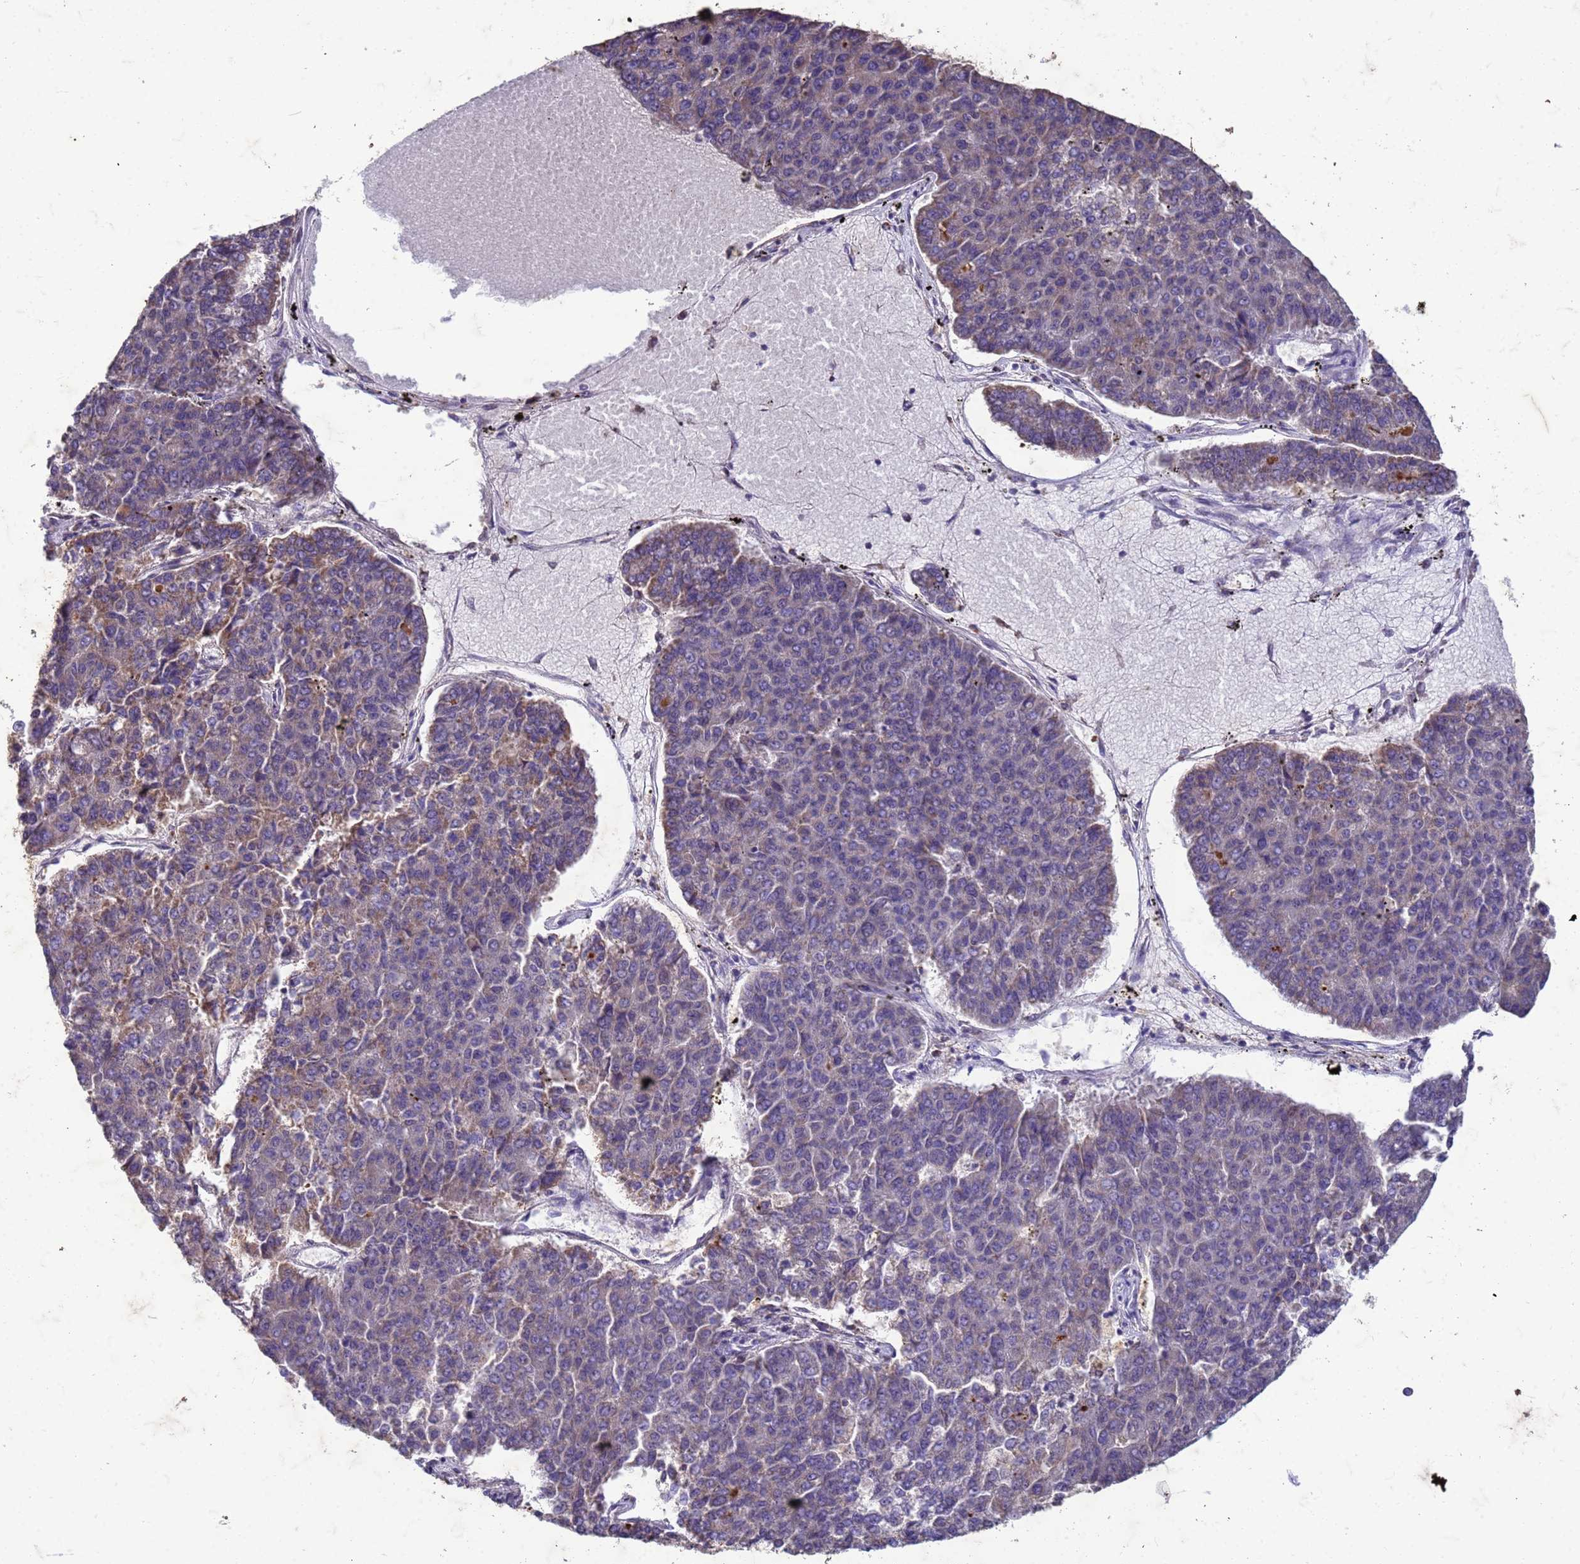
{"staining": {"intensity": "weak", "quantity": "25%-75%", "location": "cytoplasmic/membranous"}, "tissue": "pancreatic cancer", "cell_type": "Tumor cells", "image_type": "cancer", "snomed": [{"axis": "morphology", "description": "Adenocarcinoma, NOS"}, {"axis": "topography", "description": "Pancreas"}], "caption": "The histopathology image displays a brown stain indicating the presence of a protein in the cytoplasmic/membranous of tumor cells in pancreatic cancer (adenocarcinoma).", "gene": "SLC25A15", "patient": {"sex": "male", "age": 50}}